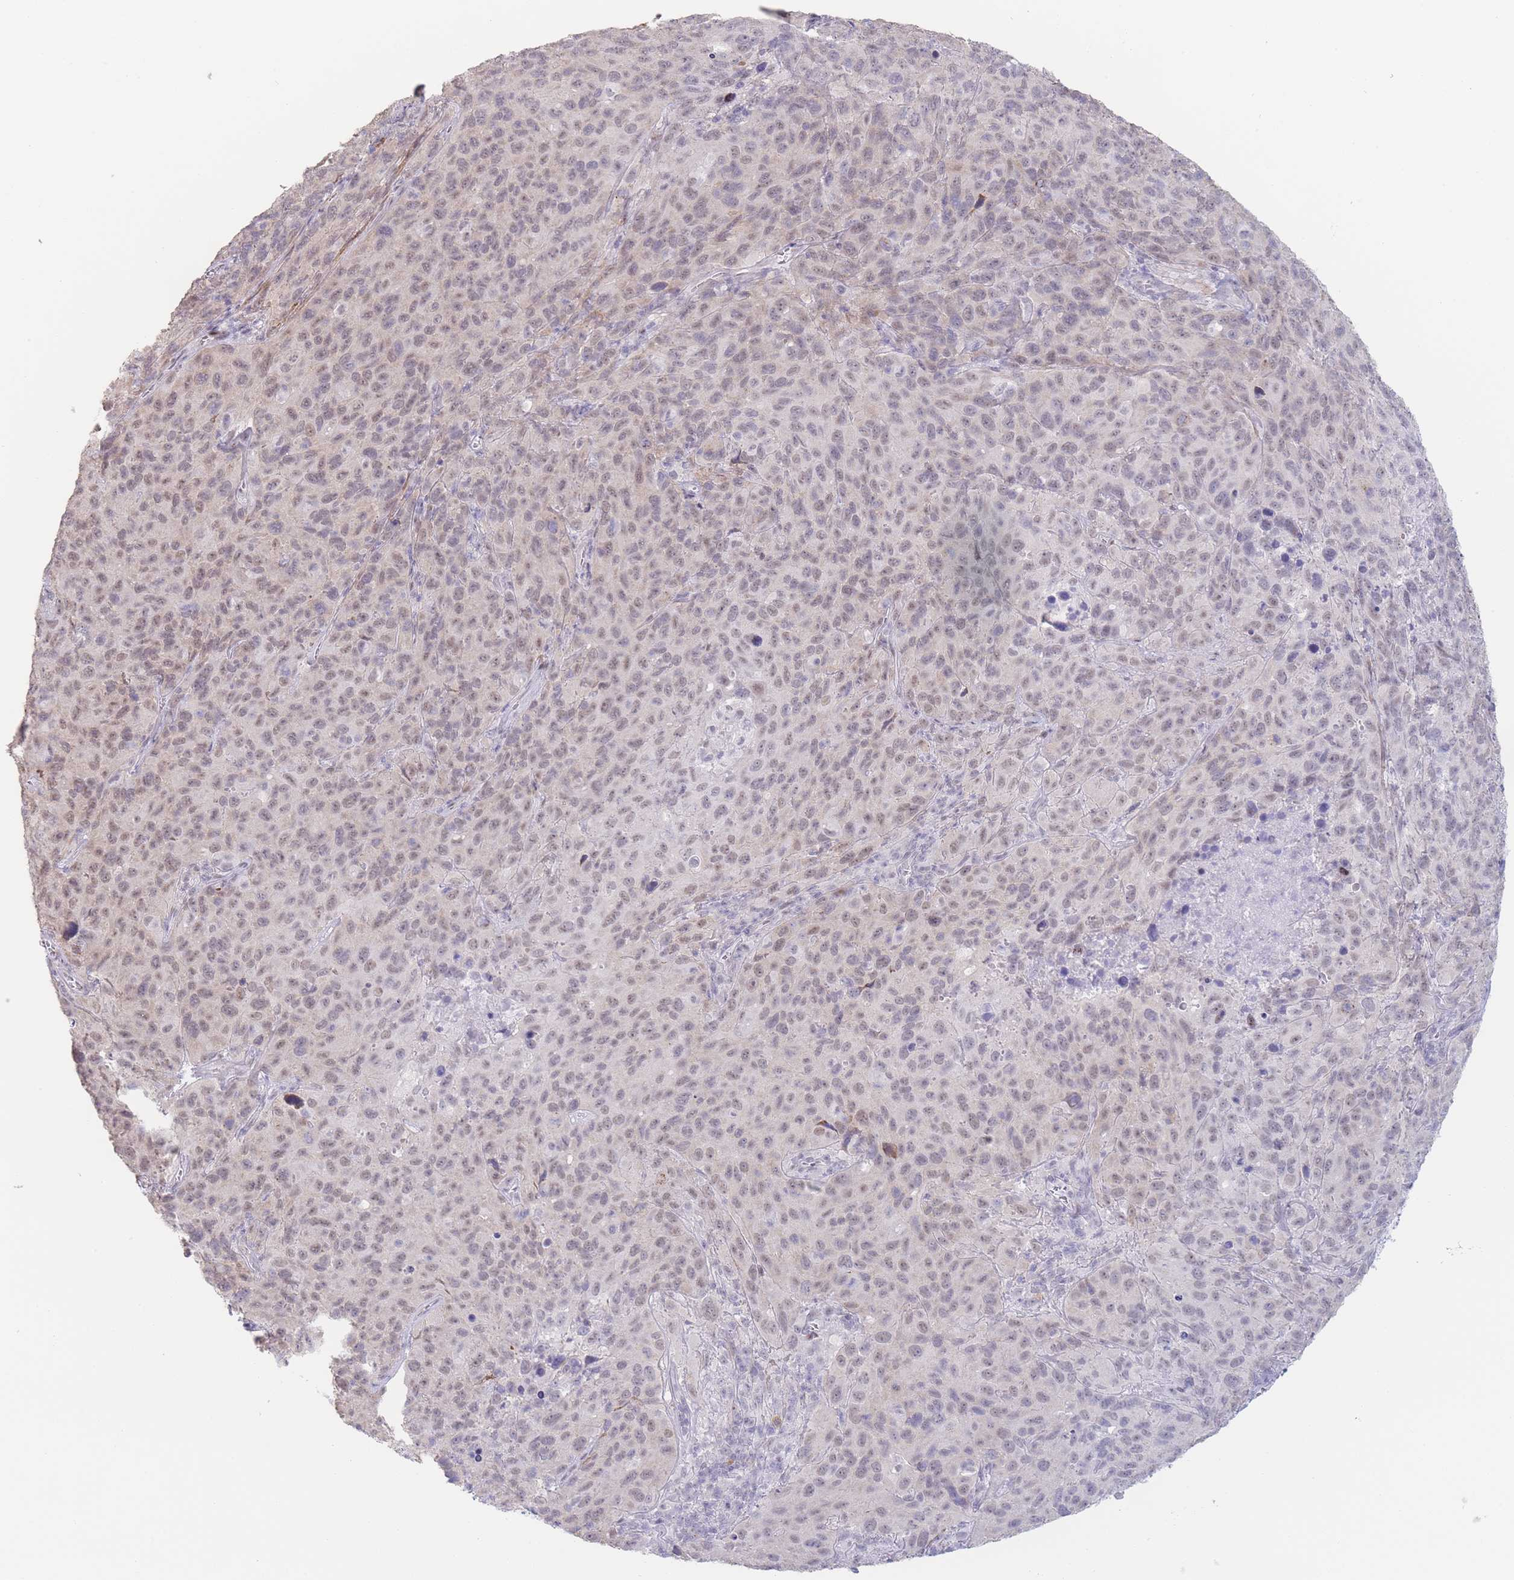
{"staining": {"intensity": "weak", "quantity": "<25%", "location": "nuclear"}, "tissue": "cervical cancer", "cell_type": "Tumor cells", "image_type": "cancer", "snomed": [{"axis": "morphology", "description": "Squamous cell carcinoma, NOS"}, {"axis": "topography", "description": "Cervix"}], "caption": "Cervical cancer was stained to show a protein in brown. There is no significant expression in tumor cells.", "gene": "ASAP3", "patient": {"sex": "female", "age": 51}}